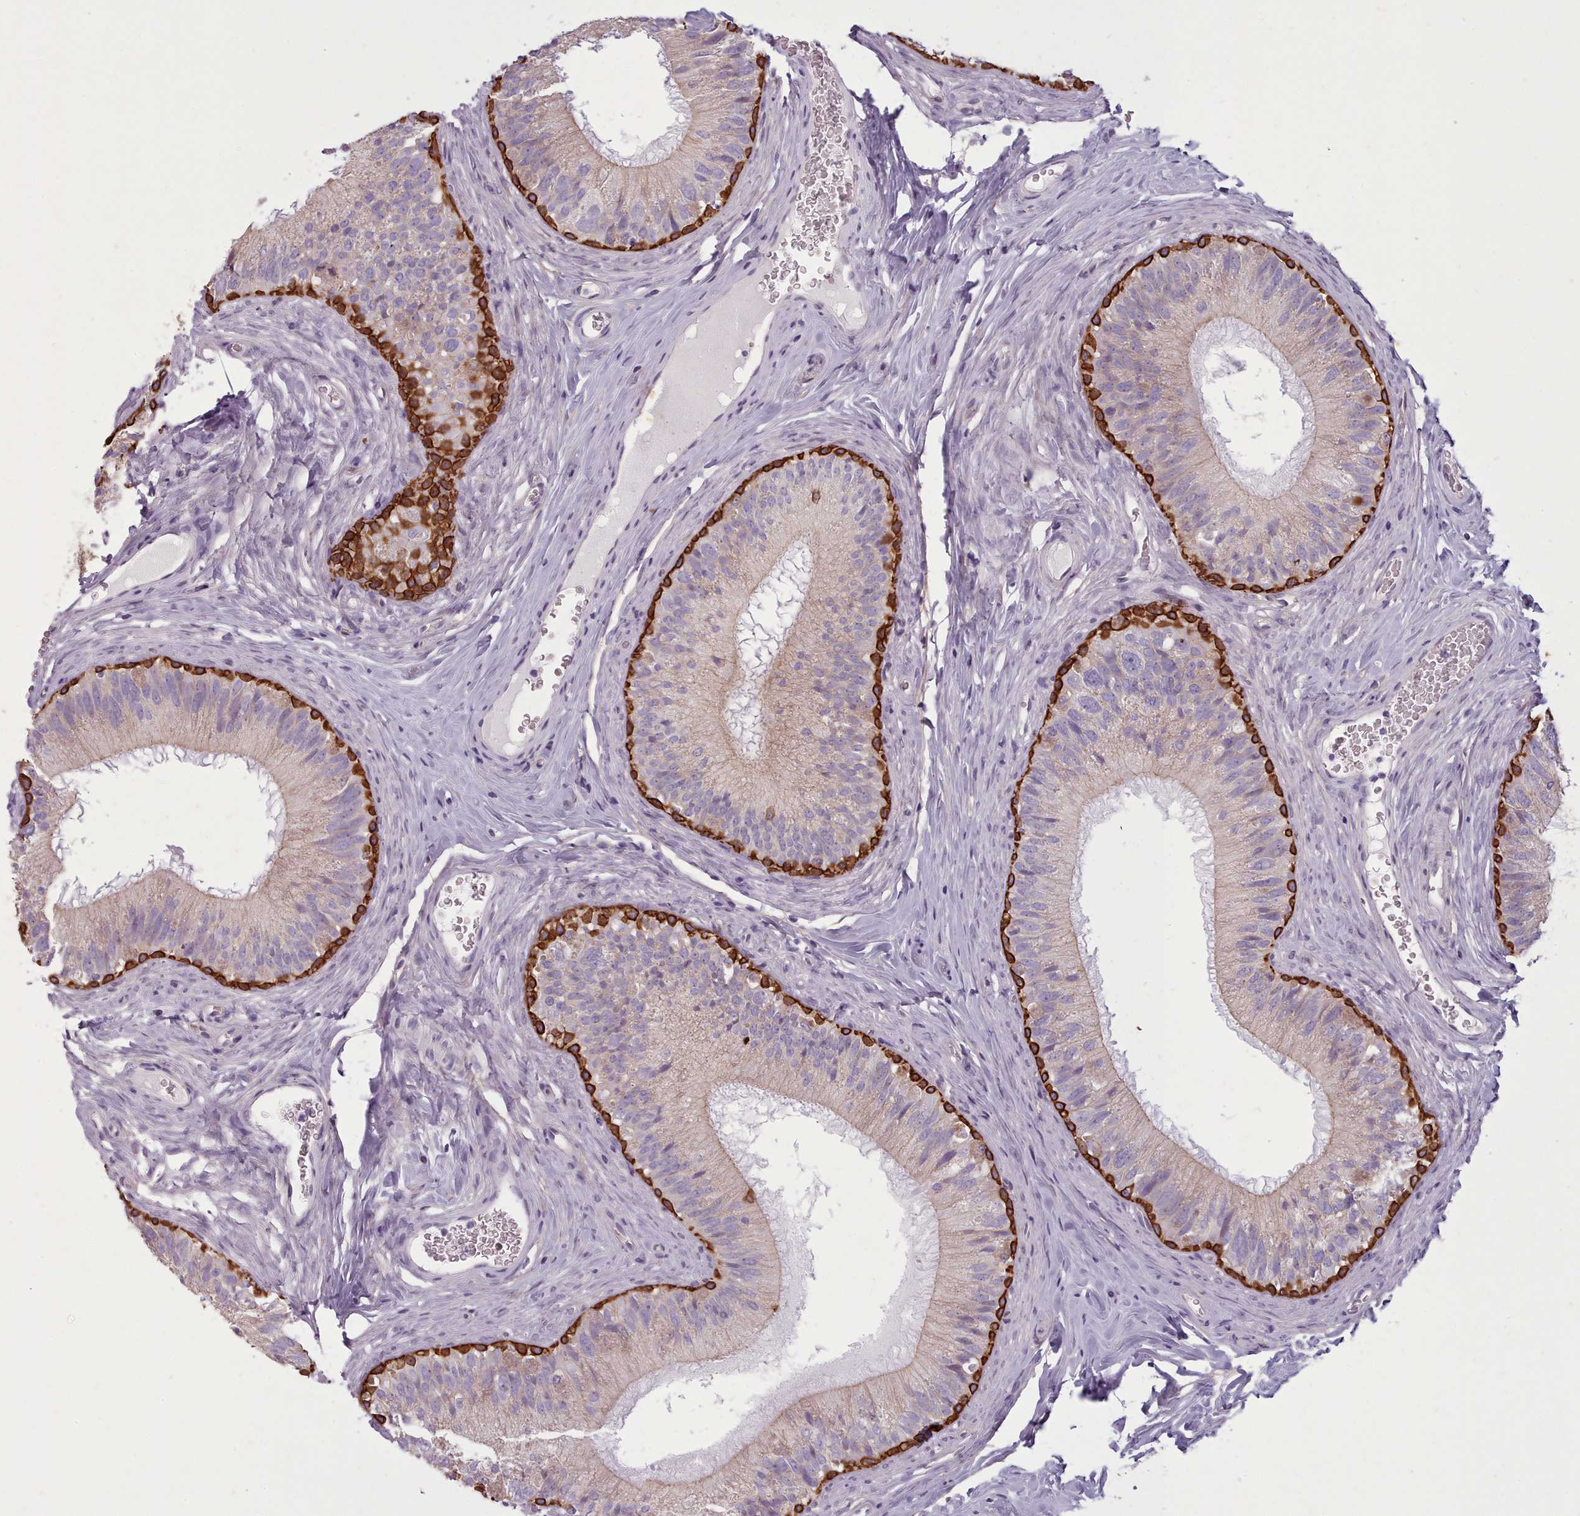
{"staining": {"intensity": "strong", "quantity": "<25%", "location": "cytoplasmic/membranous"}, "tissue": "epididymis", "cell_type": "Glandular cells", "image_type": "normal", "snomed": [{"axis": "morphology", "description": "Normal tissue, NOS"}, {"axis": "topography", "description": "Epididymis"}], "caption": "Brown immunohistochemical staining in normal human epididymis reveals strong cytoplasmic/membranous expression in about <25% of glandular cells.", "gene": "PLD4", "patient": {"sex": "male", "age": 38}}